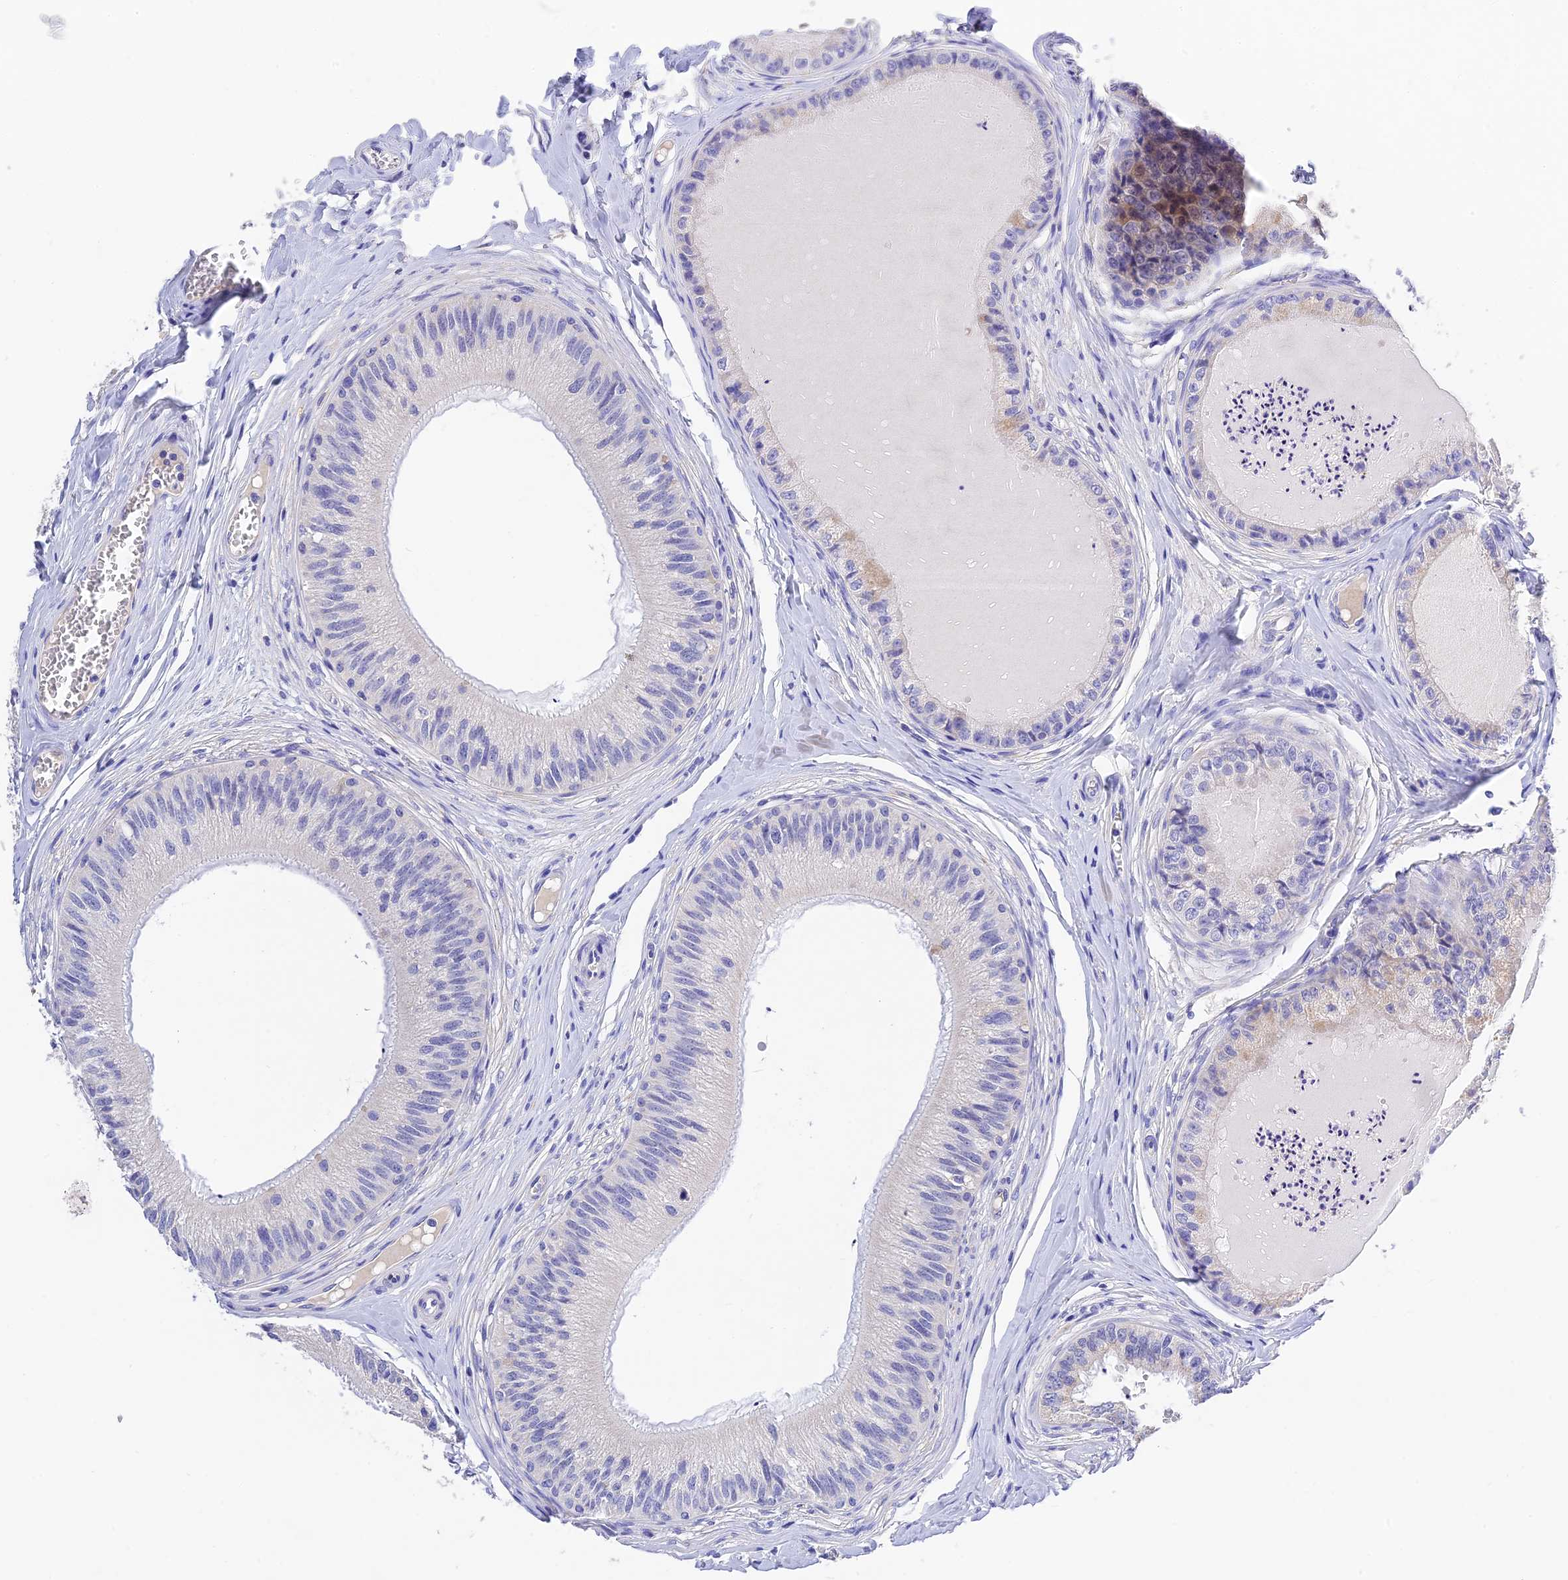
{"staining": {"intensity": "negative", "quantity": "none", "location": "none"}, "tissue": "epididymis", "cell_type": "Glandular cells", "image_type": "normal", "snomed": [{"axis": "morphology", "description": "Normal tissue, NOS"}, {"axis": "topography", "description": "Epididymis"}], "caption": "Normal epididymis was stained to show a protein in brown. There is no significant positivity in glandular cells. The staining is performed using DAB (3,3'-diaminobenzidine) brown chromogen with nuclei counter-stained in using hematoxylin.", "gene": "MS4A5", "patient": {"sex": "male", "age": 31}}